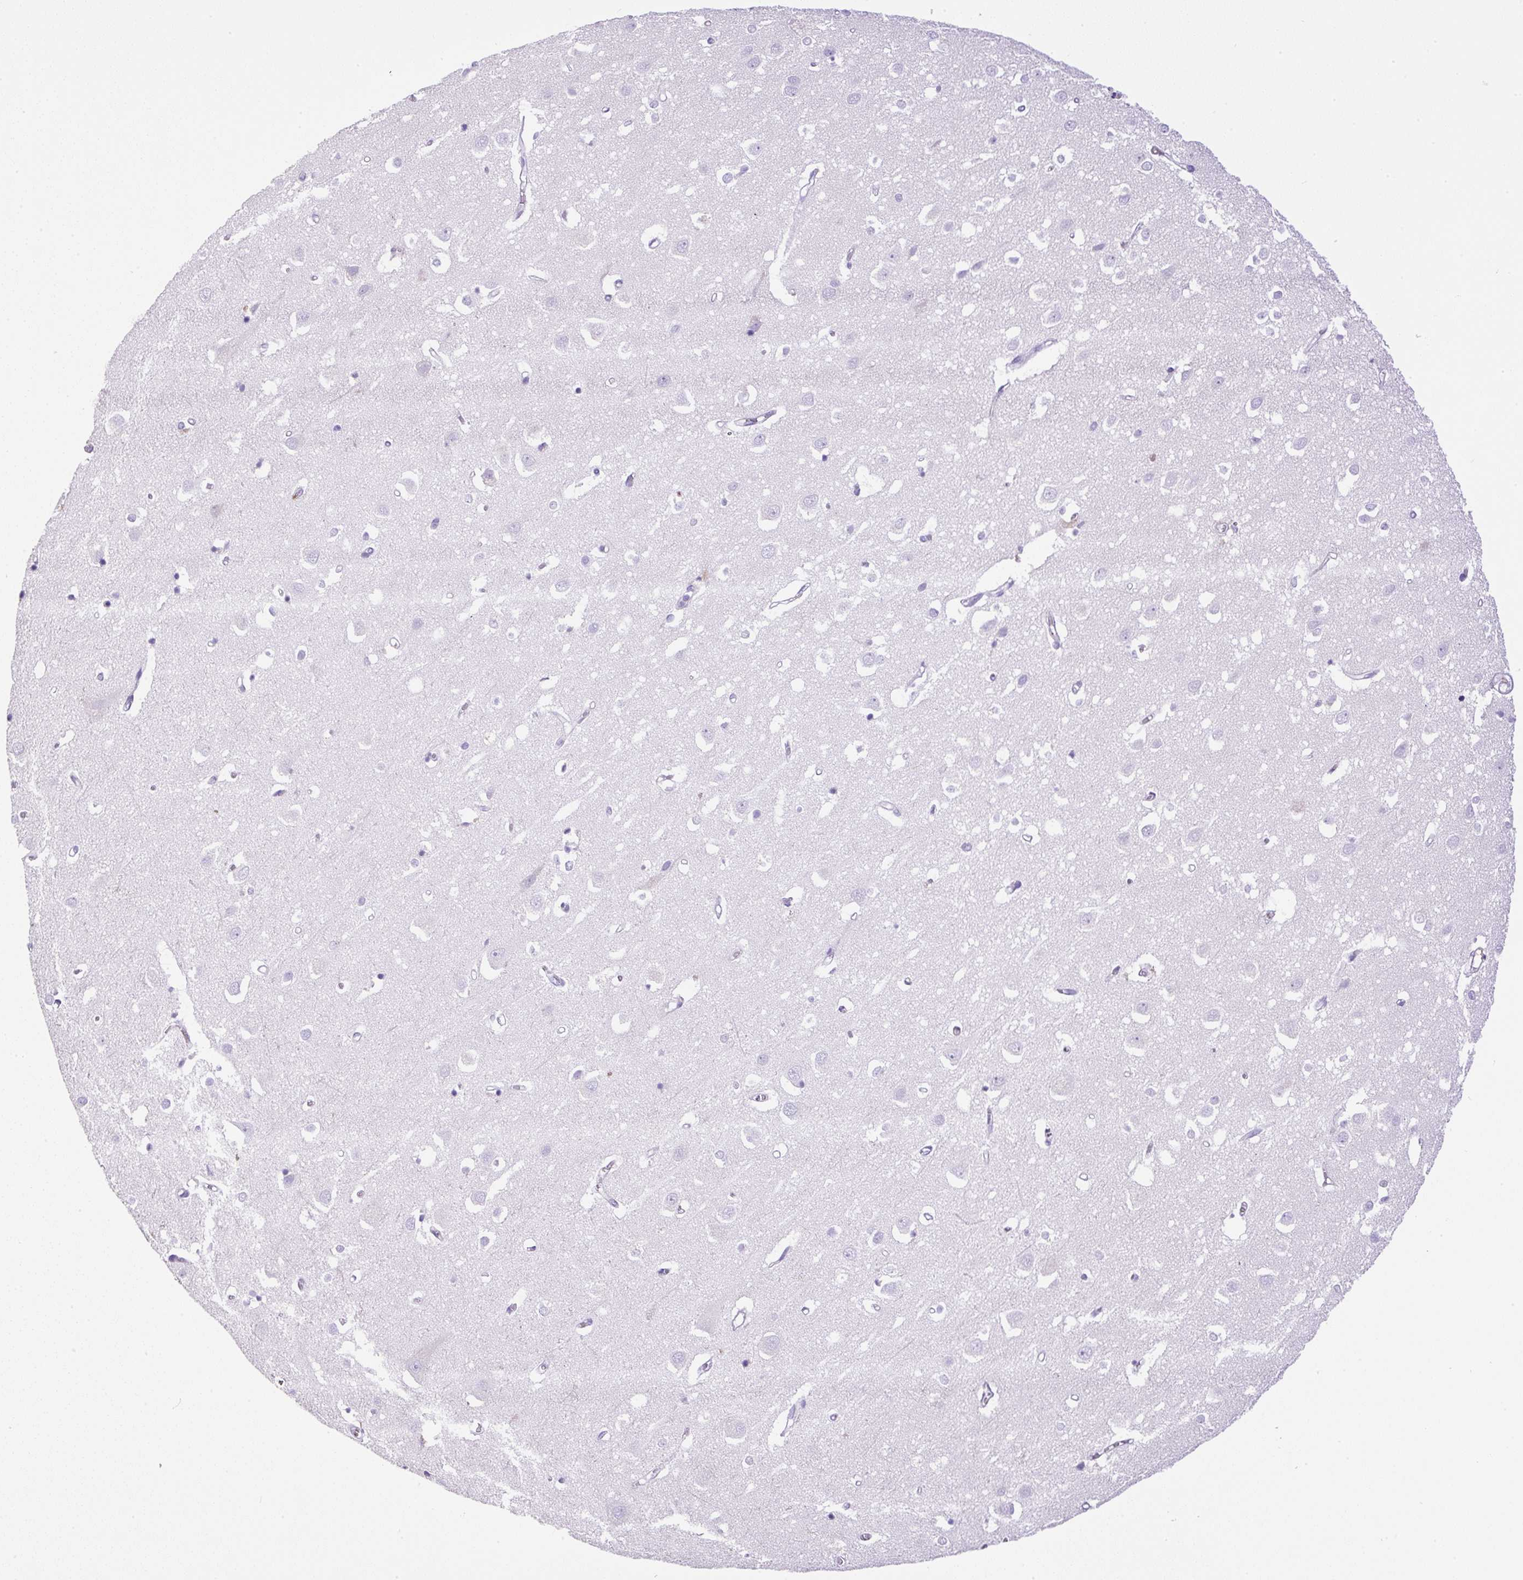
{"staining": {"intensity": "negative", "quantity": "none", "location": "none"}, "tissue": "cerebral cortex", "cell_type": "Endothelial cells", "image_type": "normal", "snomed": [{"axis": "morphology", "description": "Normal tissue, NOS"}, {"axis": "topography", "description": "Cerebral cortex"}], "caption": "Protein analysis of unremarkable cerebral cortex displays no significant positivity in endothelial cells. Nuclei are stained in blue.", "gene": "APCS", "patient": {"sex": "male", "age": 70}}